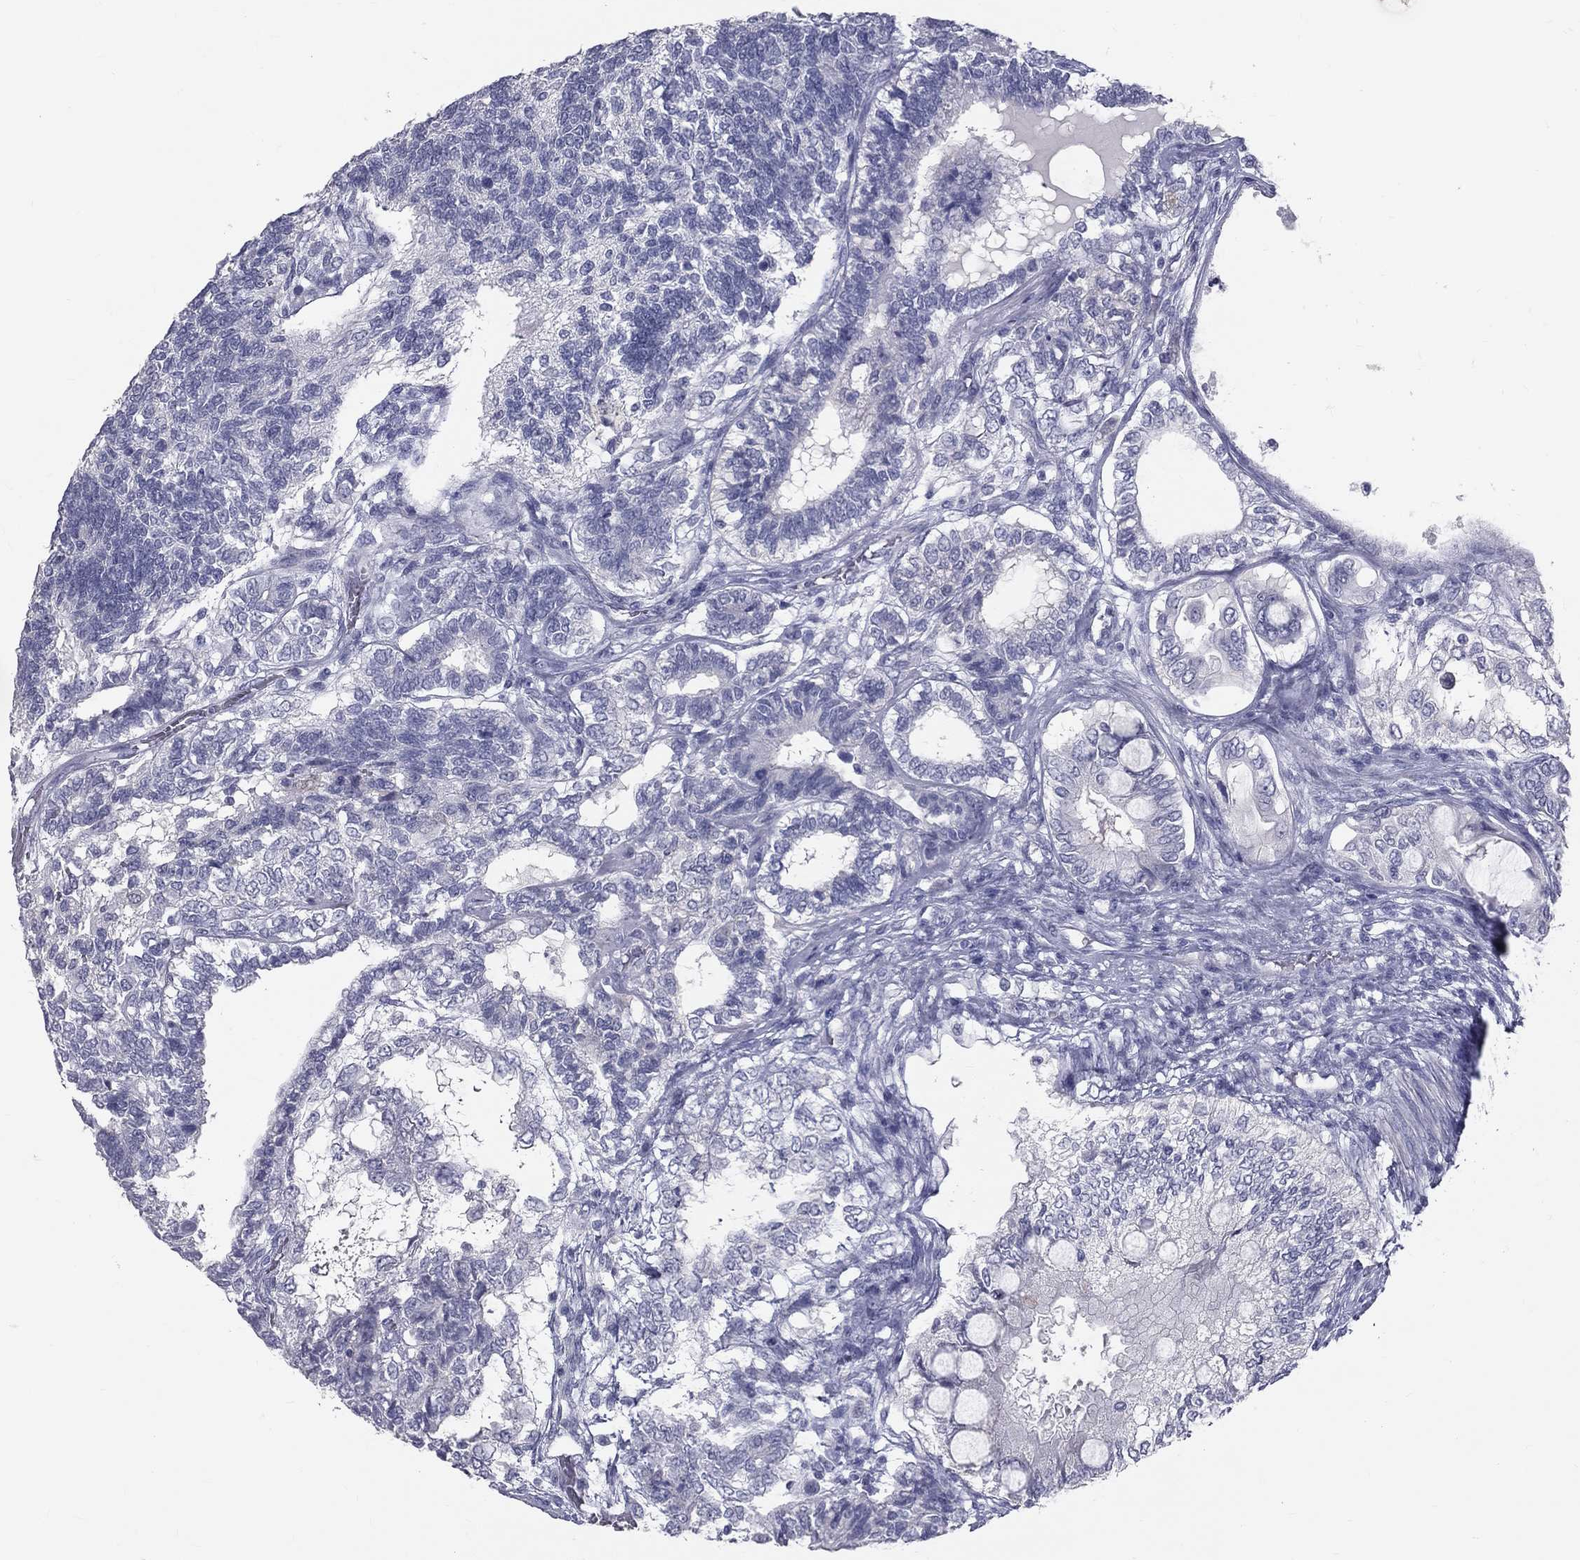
{"staining": {"intensity": "negative", "quantity": "none", "location": "none"}, "tissue": "testis cancer", "cell_type": "Tumor cells", "image_type": "cancer", "snomed": [{"axis": "morphology", "description": "Seminoma, NOS"}, {"axis": "morphology", "description": "Carcinoma, Embryonal, NOS"}, {"axis": "topography", "description": "Testis"}], "caption": "This is a micrograph of immunohistochemistry (IHC) staining of testis cancer, which shows no positivity in tumor cells.", "gene": "TFPI2", "patient": {"sex": "male", "age": 41}}